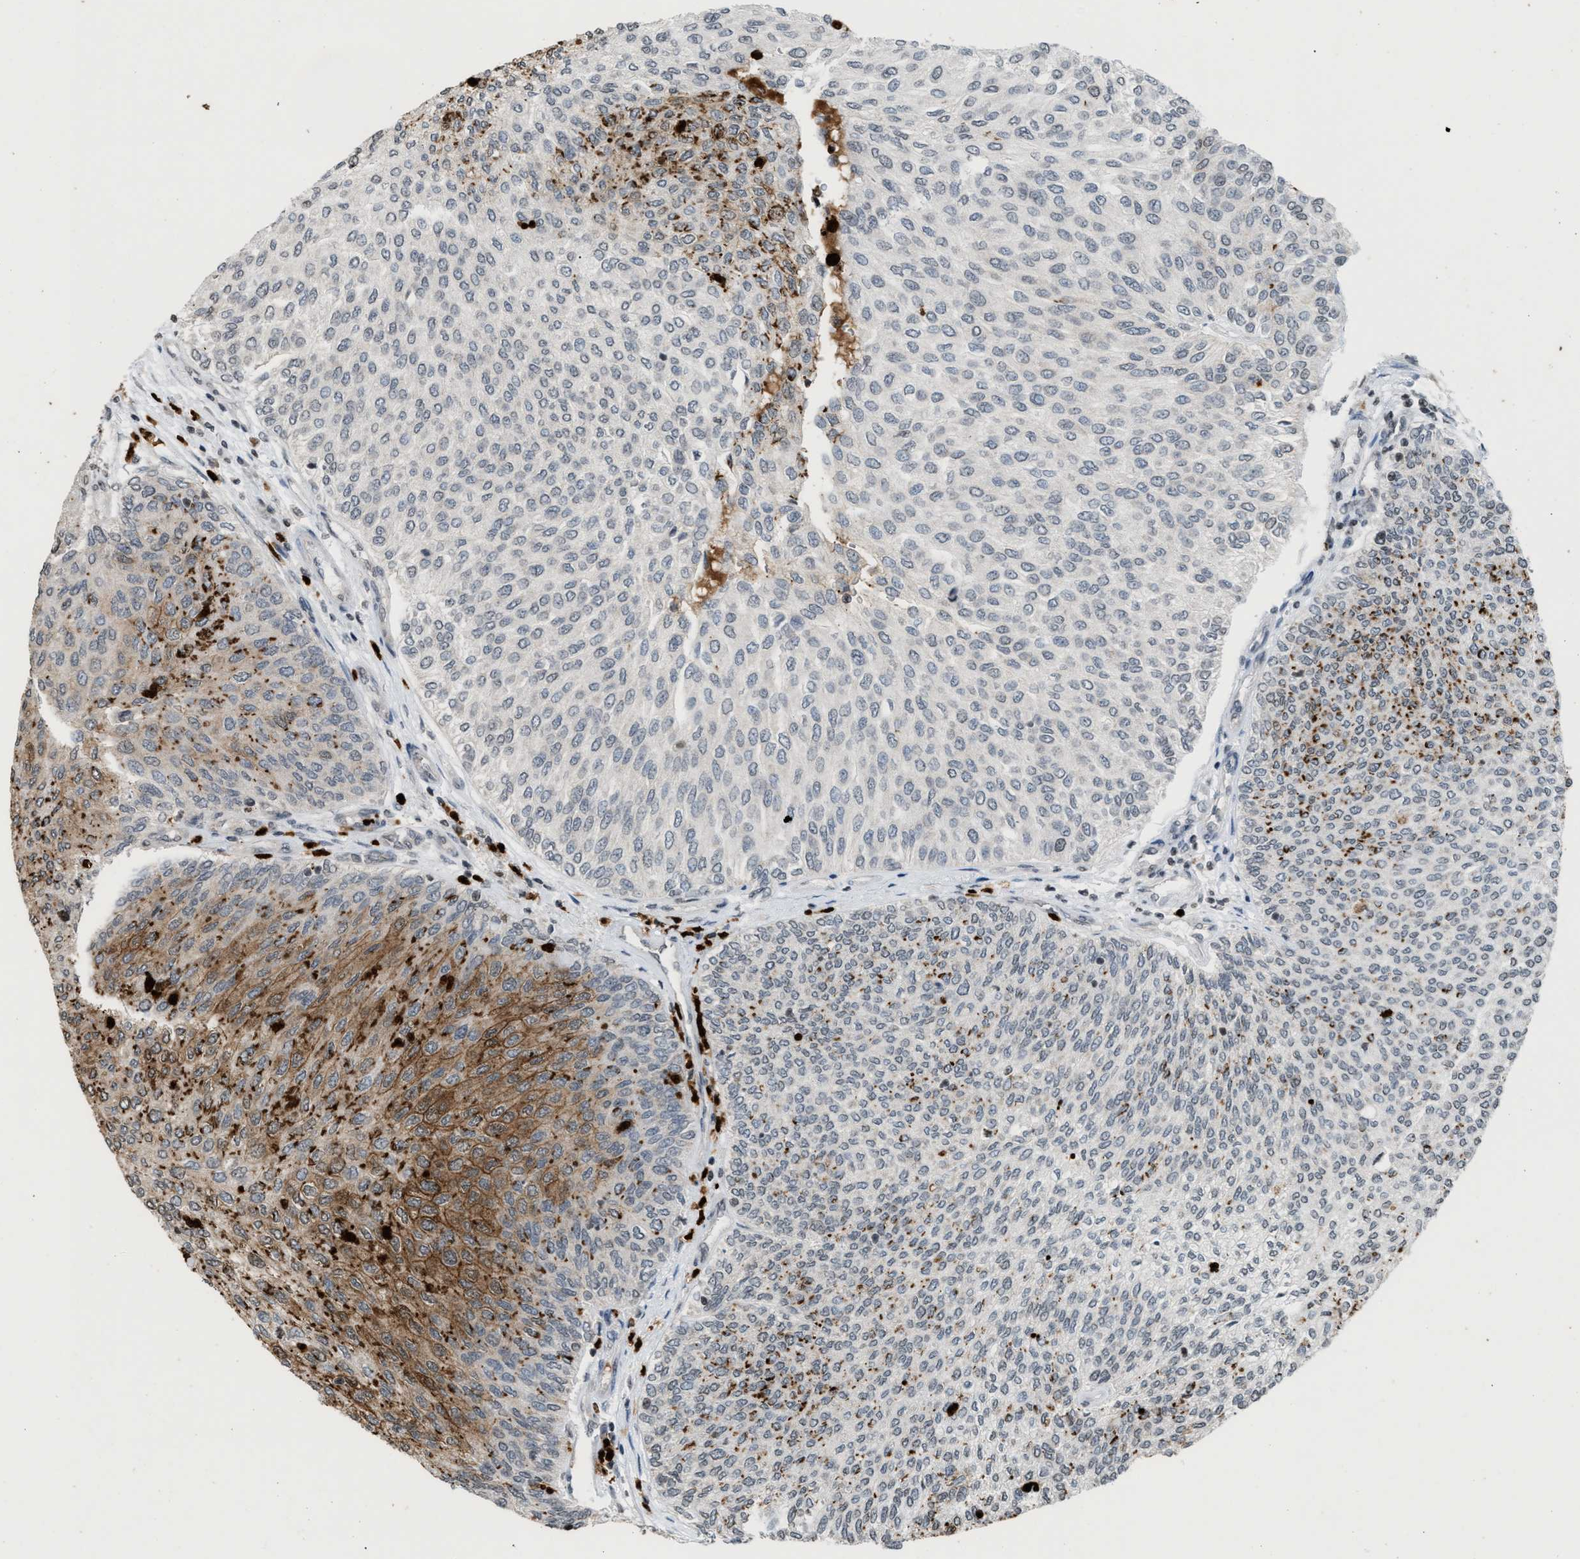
{"staining": {"intensity": "moderate", "quantity": "25%-75%", "location": "cytoplasmic/membranous"}, "tissue": "urothelial cancer", "cell_type": "Tumor cells", "image_type": "cancer", "snomed": [{"axis": "morphology", "description": "Urothelial carcinoma, Low grade"}, {"axis": "topography", "description": "Urinary bladder"}], "caption": "This is an image of immunohistochemistry staining of urothelial cancer, which shows moderate expression in the cytoplasmic/membranous of tumor cells.", "gene": "PRUNE2", "patient": {"sex": "female", "age": 79}}